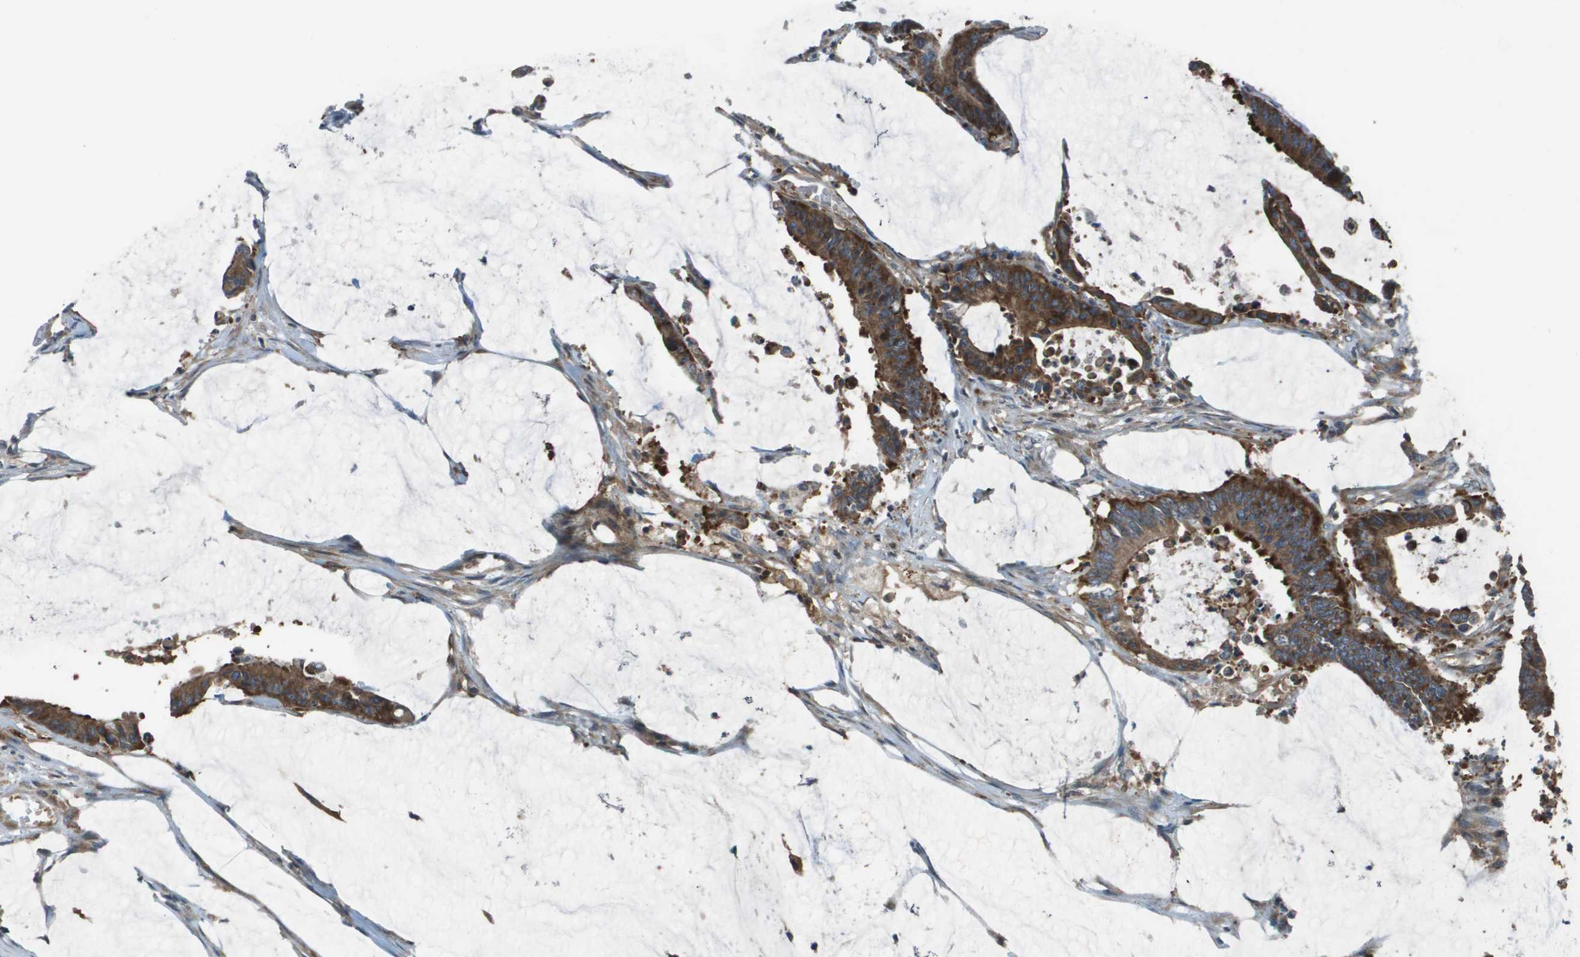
{"staining": {"intensity": "strong", "quantity": ">75%", "location": "cytoplasmic/membranous"}, "tissue": "colorectal cancer", "cell_type": "Tumor cells", "image_type": "cancer", "snomed": [{"axis": "morphology", "description": "Adenocarcinoma, NOS"}, {"axis": "topography", "description": "Rectum"}], "caption": "Colorectal adenocarcinoma stained for a protein exhibits strong cytoplasmic/membranous positivity in tumor cells. (brown staining indicates protein expression, while blue staining denotes nuclei).", "gene": "EIF3B", "patient": {"sex": "female", "age": 66}}